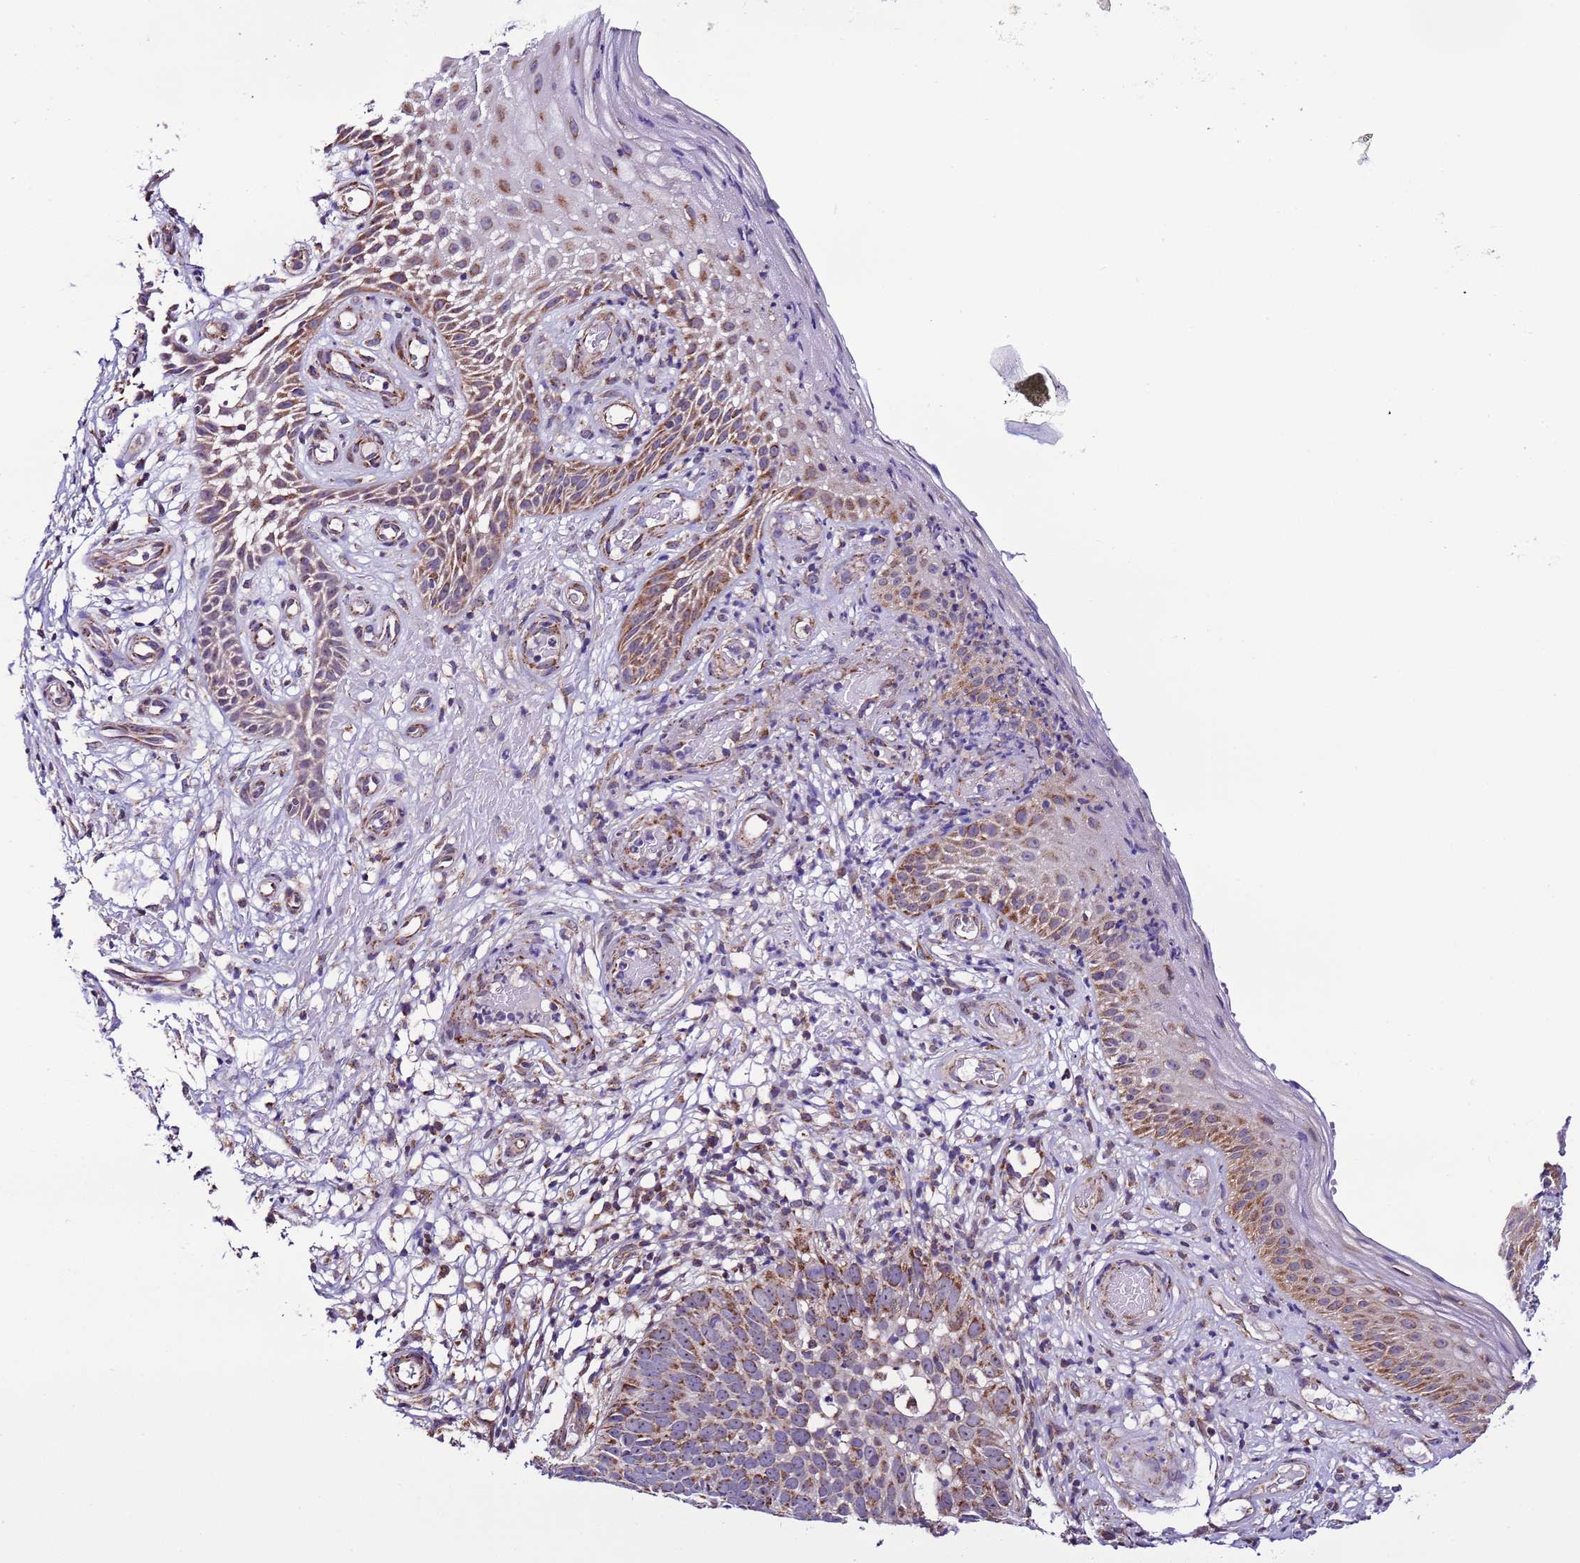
{"staining": {"intensity": "moderate", "quantity": "25%-75%", "location": "cytoplasmic/membranous"}, "tissue": "skin cancer", "cell_type": "Tumor cells", "image_type": "cancer", "snomed": [{"axis": "morphology", "description": "Basal cell carcinoma"}, {"axis": "topography", "description": "Skin"}], "caption": "Brown immunohistochemical staining in human basal cell carcinoma (skin) exhibits moderate cytoplasmic/membranous staining in approximately 25%-75% of tumor cells.", "gene": "UEVLD", "patient": {"sex": "male", "age": 89}}